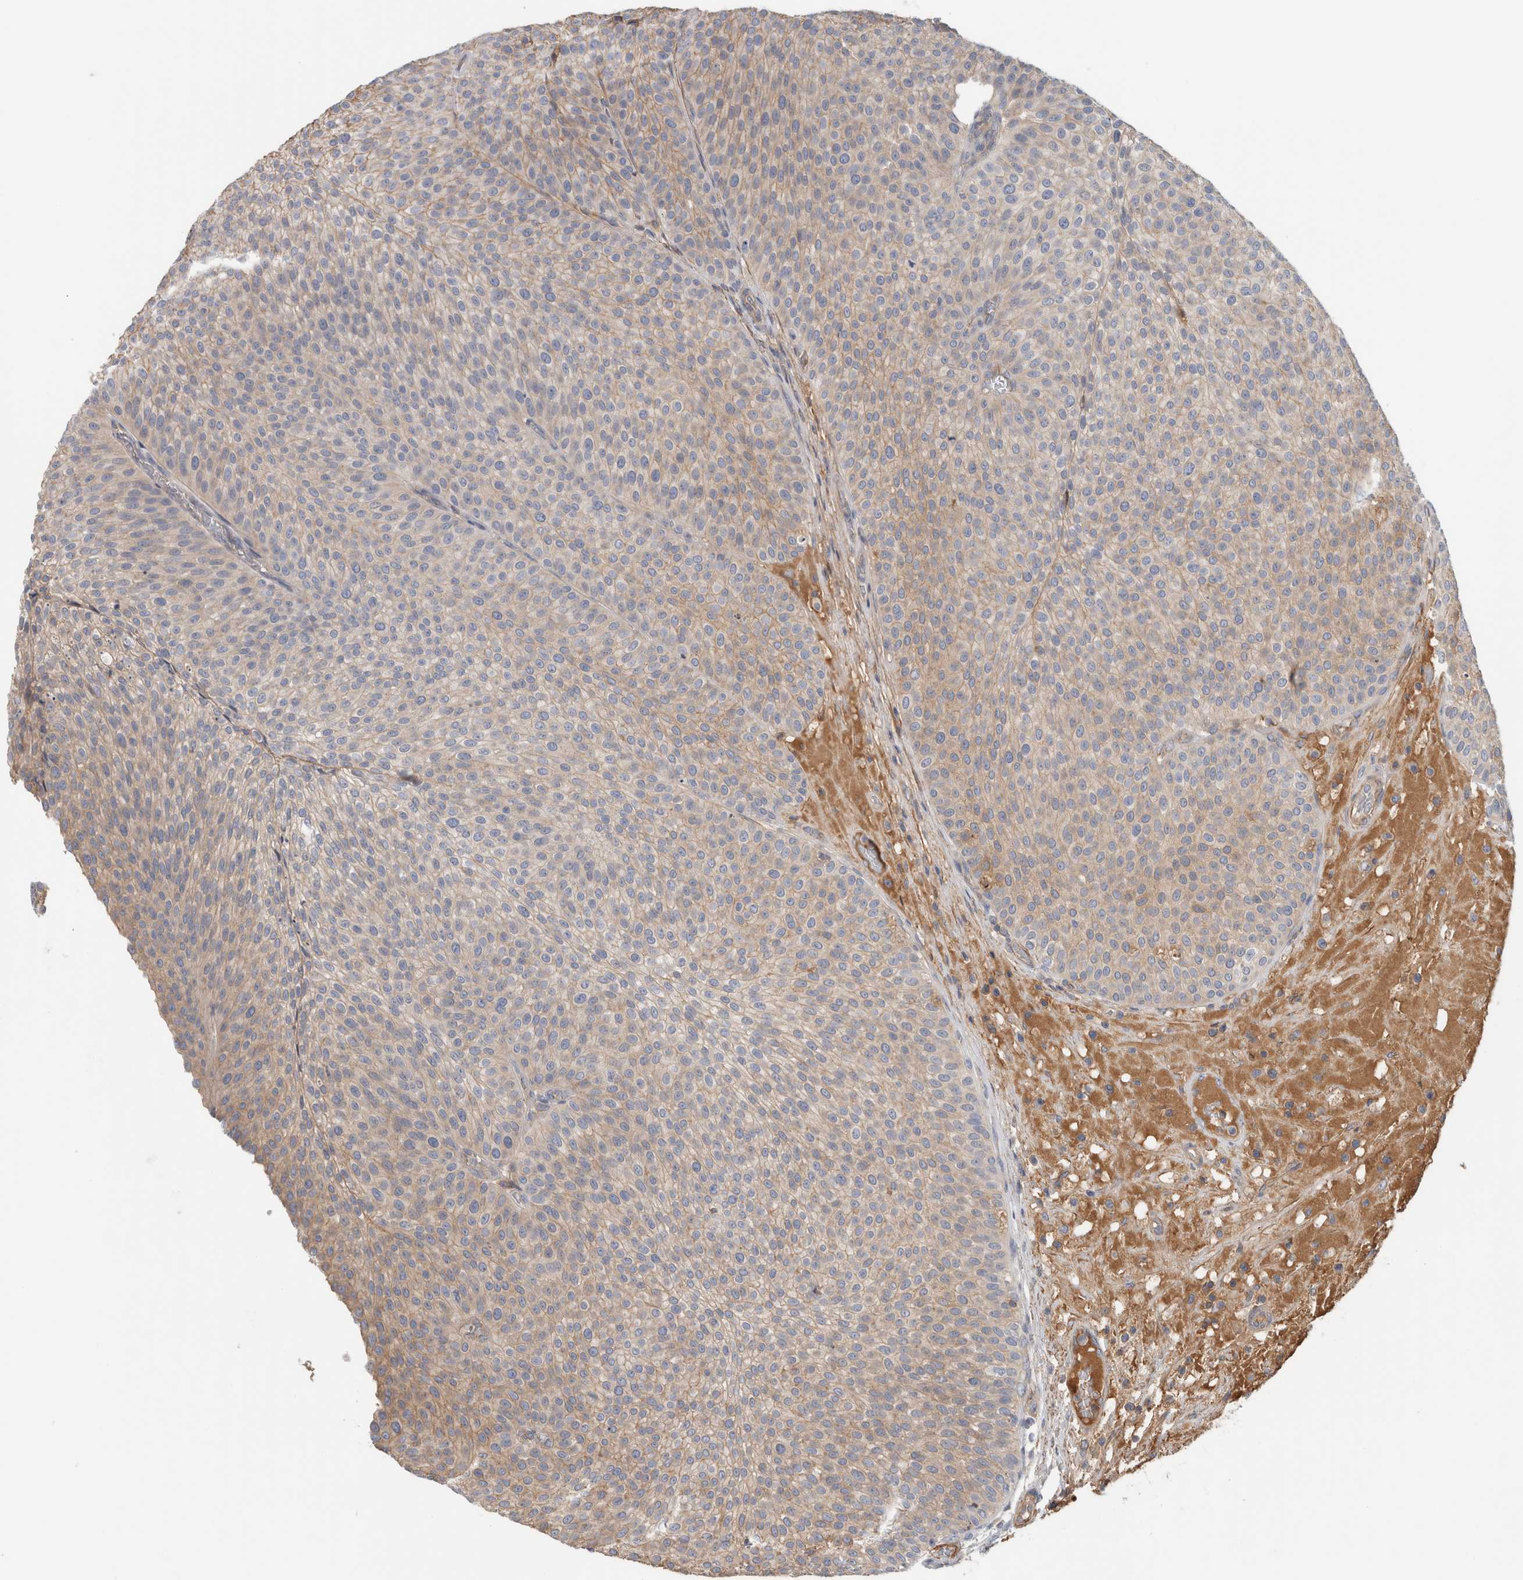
{"staining": {"intensity": "weak", "quantity": "25%-75%", "location": "cytoplasmic/membranous"}, "tissue": "urothelial cancer", "cell_type": "Tumor cells", "image_type": "cancer", "snomed": [{"axis": "morphology", "description": "Normal tissue, NOS"}, {"axis": "morphology", "description": "Urothelial carcinoma, Low grade"}, {"axis": "topography", "description": "Smooth muscle"}, {"axis": "topography", "description": "Urinary bladder"}], "caption": "The image shows staining of urothelial cancer, revealing weak cytoplasmic/membranous protein staining (brown color) within tumor cells. The protein is shown in brown color, while the nuclei are stained blue.", "gene": "CFI", "patient": {"sex": "male", "age": 60}}